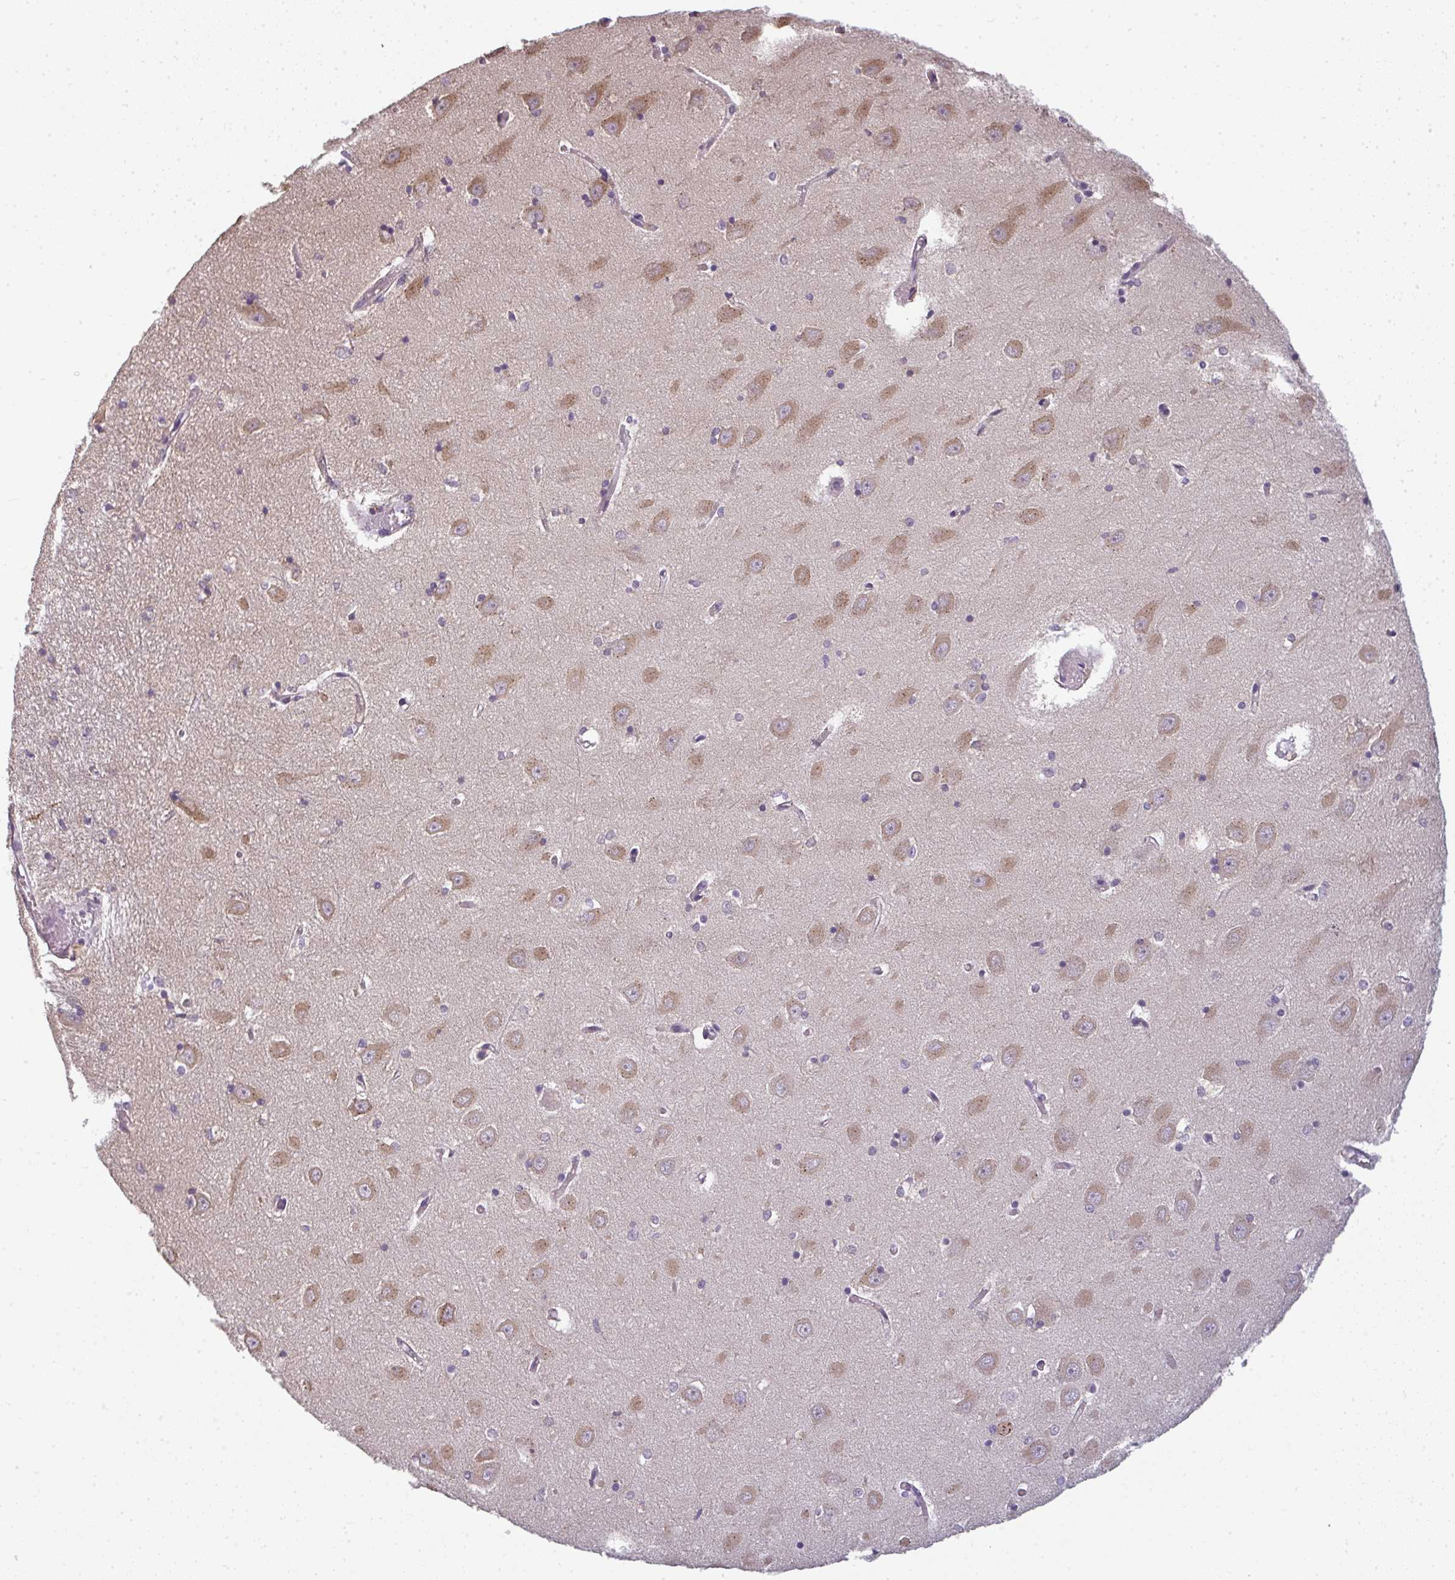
{"staining": {"intensity": "negative", "quantity": "none", "location": "none"}, "tissue": "hippocampus", "cell_type": "Glial cells", "image_type": "normal", "snomed": [{"axis": "morphology", "description": "Normal tissue, NOS"}, {"axis": "topography", "description": "Hippocampus"}], "caption": "DAB (3,3'-diaminobenzidine) immunohistochemical staining of normal human hippocampus demonstrates no significant positivity in glial cells.", "gene": "CXCR1", "patient": {"sex": "male", "age": 70}}